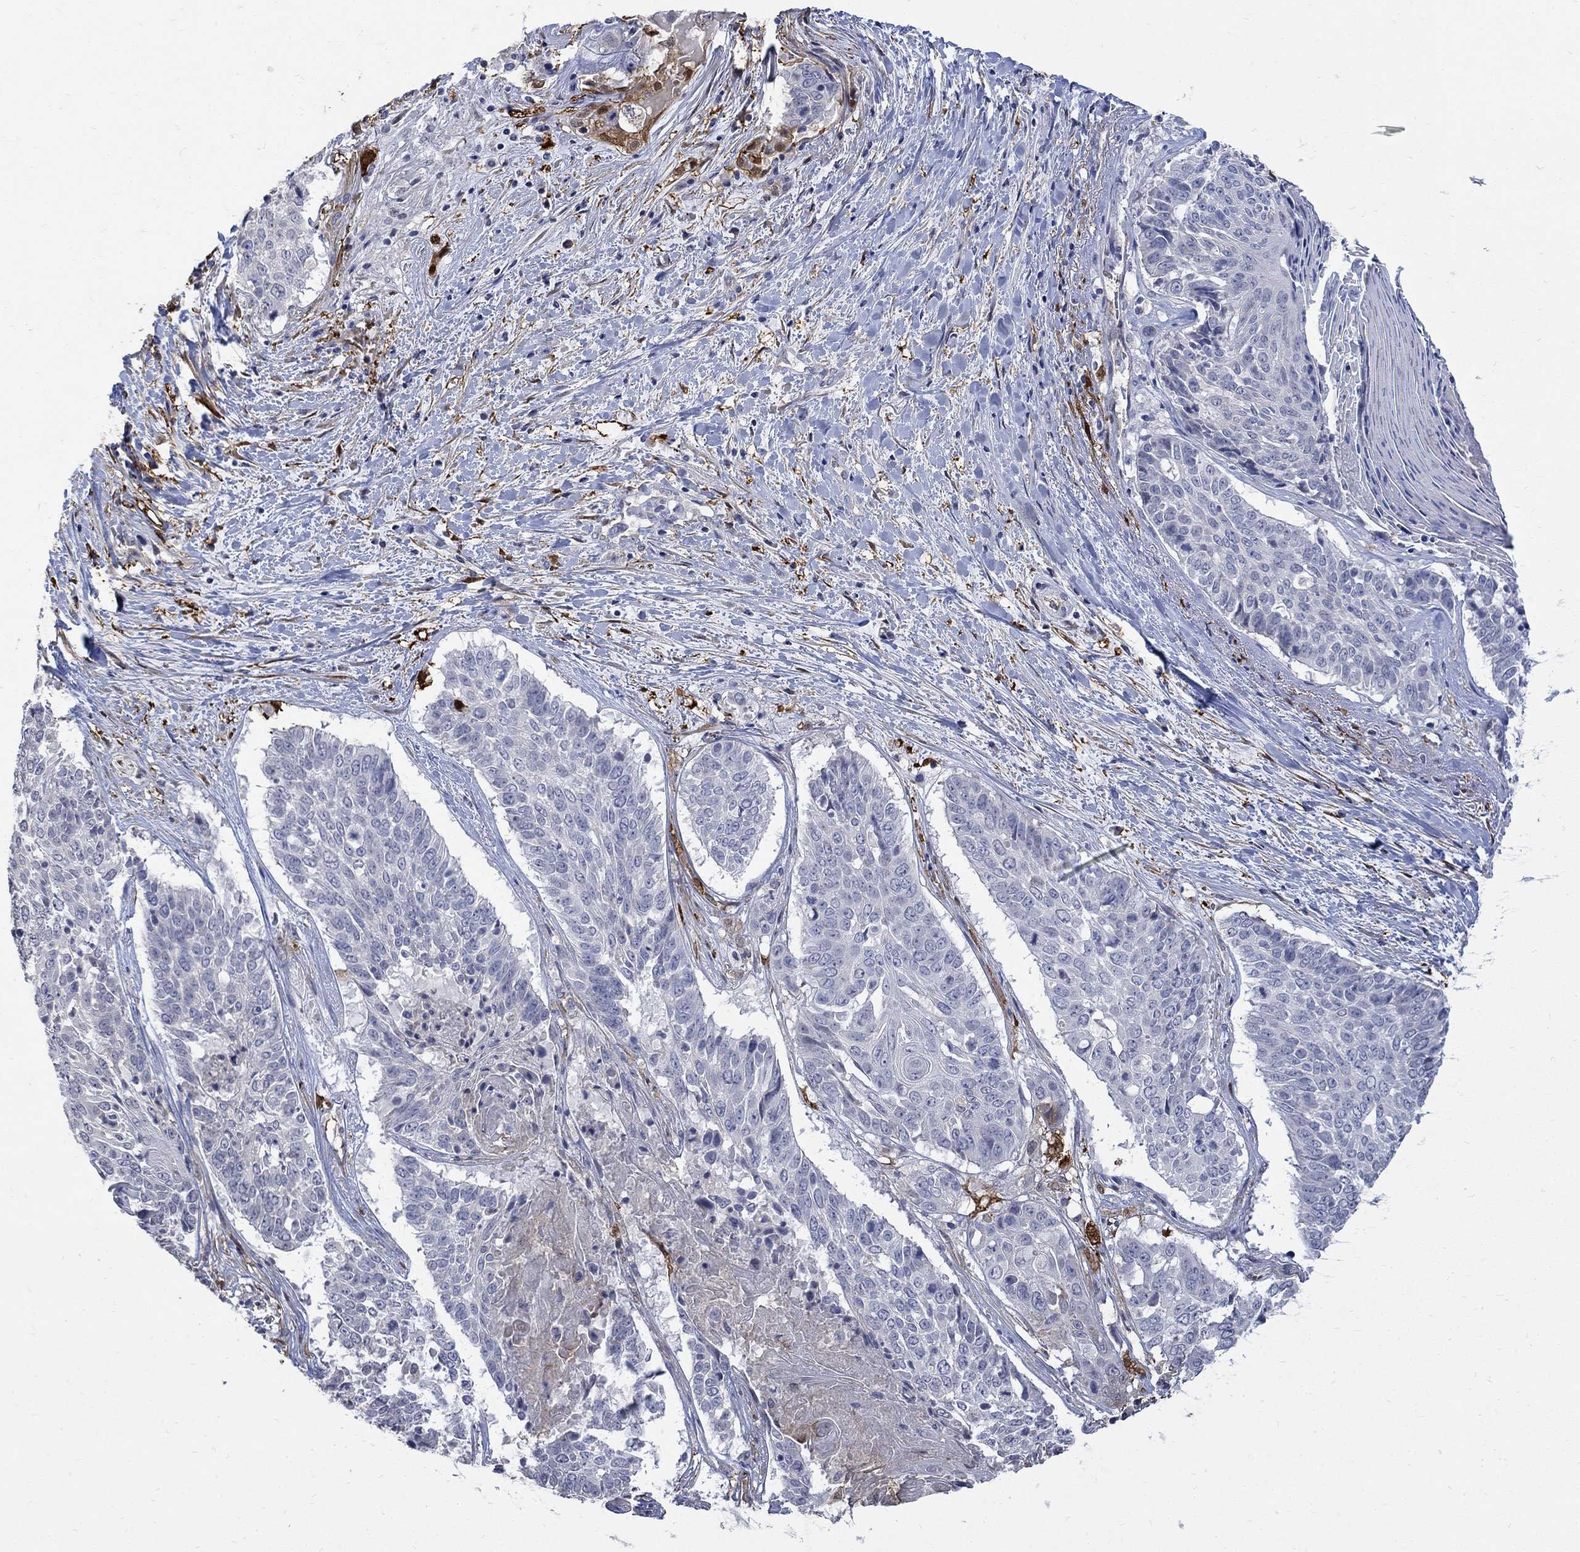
{"staining": {"intensity": "negative", "quantity": "none", "location": "none"}, "tissue": "lung cancer", "cell_type": "Tumor cells", "image_type": "cancer", "snomed": [{"axis": "morphology", "description": "Squamous cell carcinoma, NOS"}, {"axis": "topography", "description": "Lung"}], "caption": "Immunohistochemistry (IHC) image of neoplastic tissue: squamous cell carcinoma (lung) stained with DAB (3,3'-diaminobenzidine) reveals no significant protein staining in tumor cells.", "gene": "TGM2", "patient": {"sex": "male", "age": 64}}